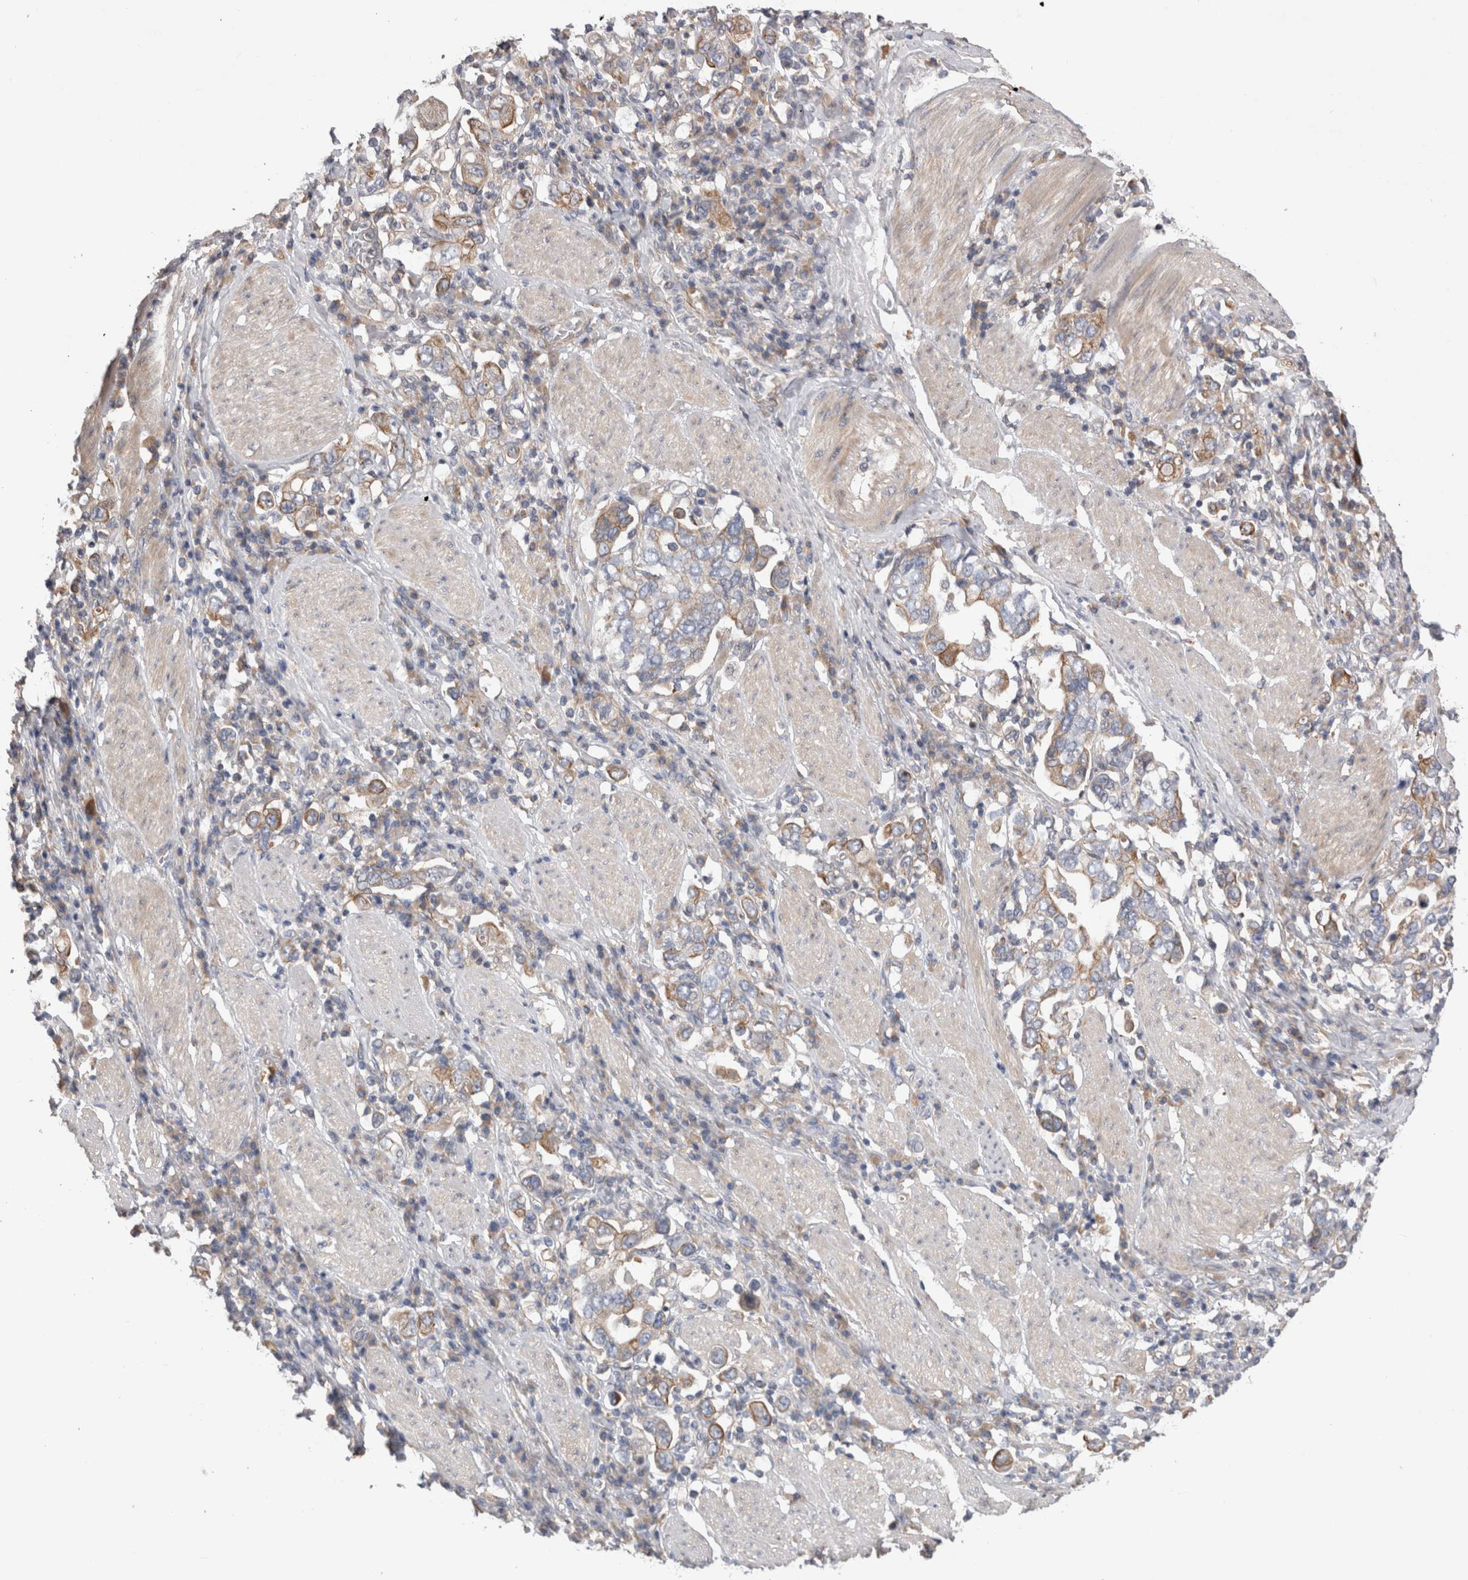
{"staining": {"intensity": "moderate", "quantity": "25%-75%", "location": "cytoplasmic/membranous"}, "tissue": "stomach cancer", "cell_type": "Tumor cells", "image_type": "cancer", "snomed": [{"axis": "morphology", "description": "Adenocarcinoma, NOS"}, {"axis": "topography", "description": "Stomach, upper"}], "caption": "Adenocarcinoma (stomach) stained with a brown dye displays moderate cytoplasmic/membranous positive expression in about 25%-75% of tumor cells.", "gene": "SMAP2", "patient": {"sex": "male", "age": 62}}